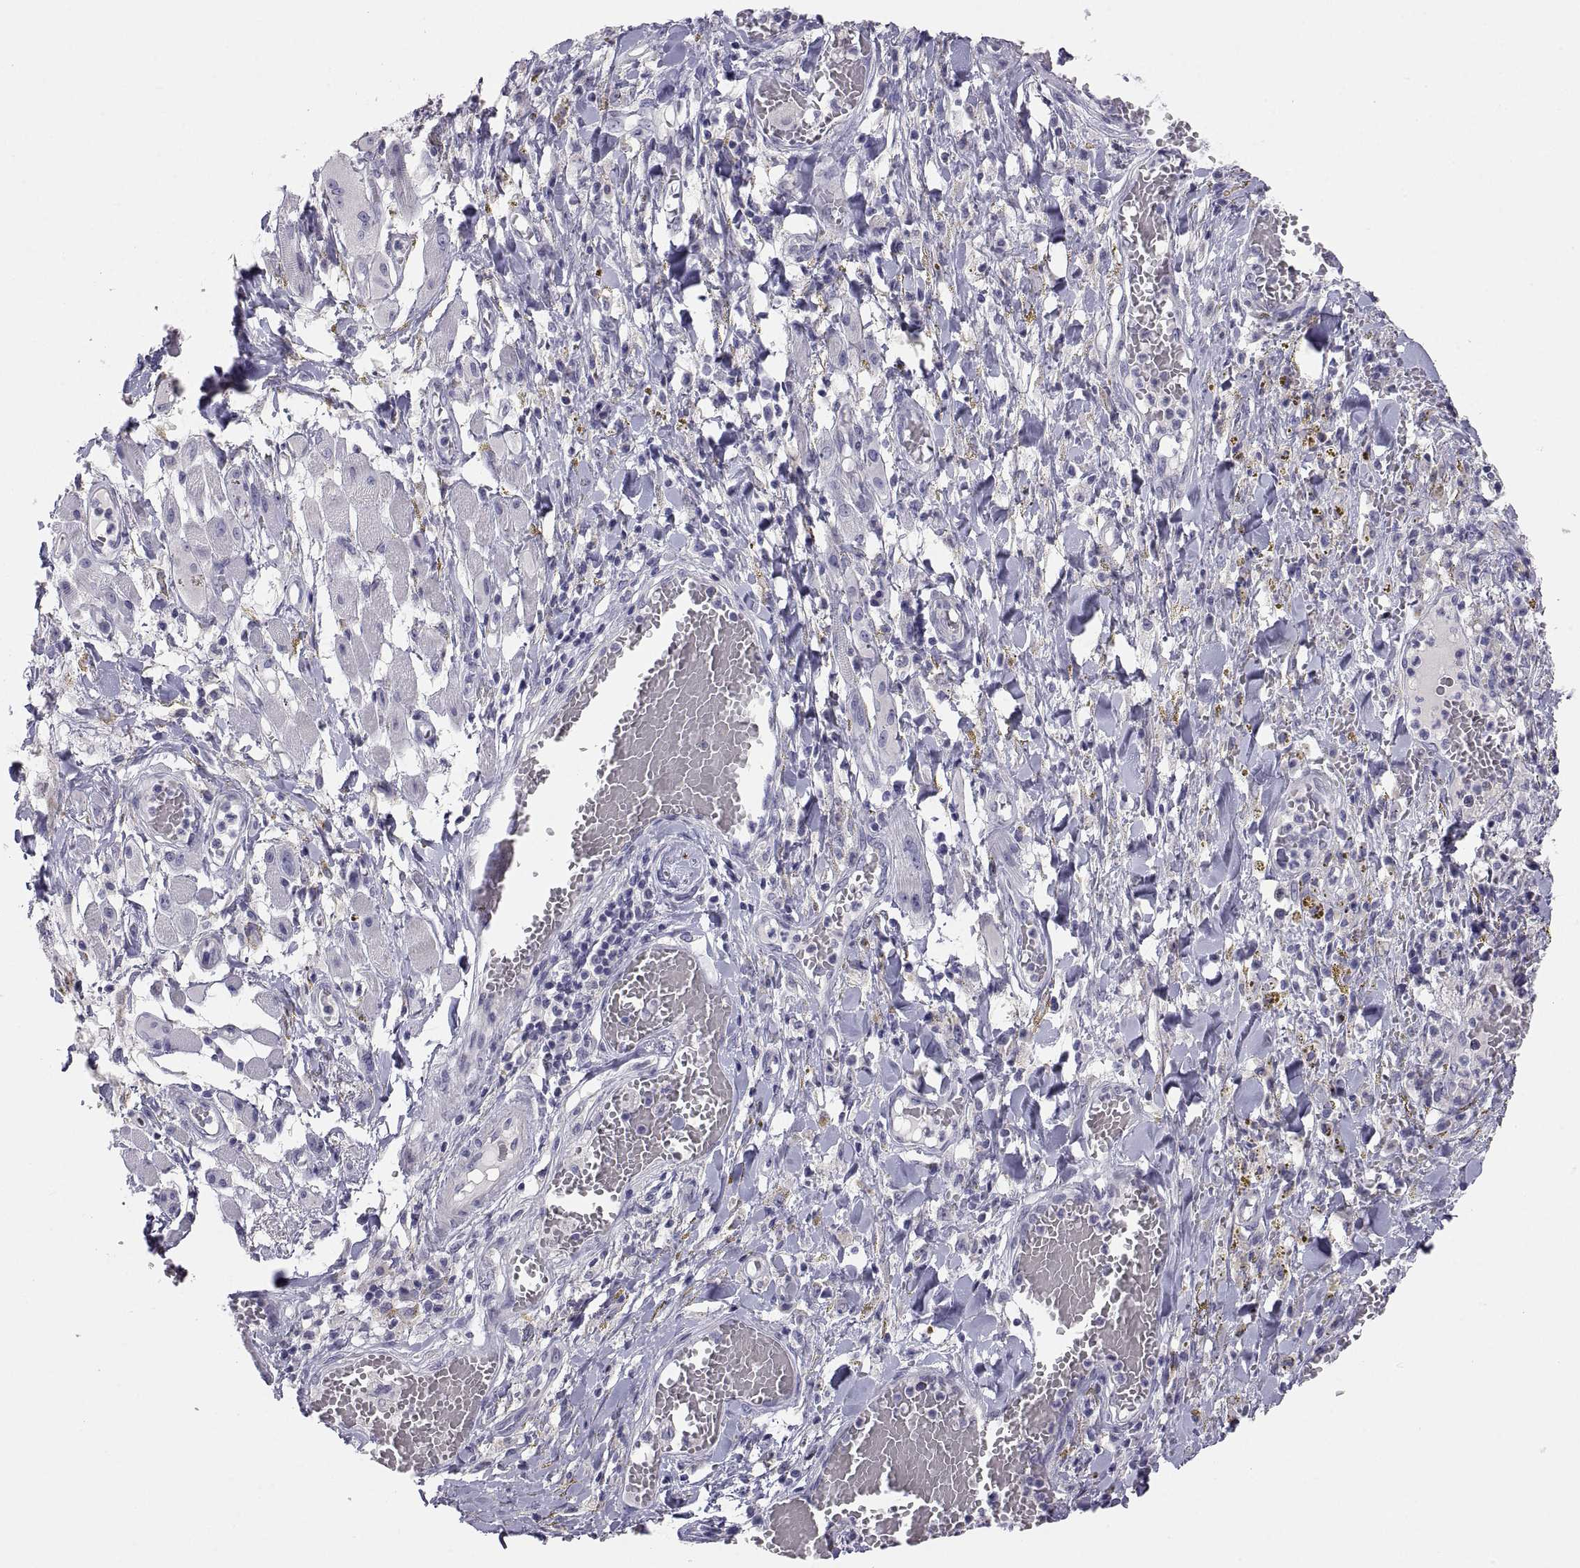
{"staining": {"intensity": "negative", "quantity": "none", "location": "none"}, "tissue": "melanoma", "cell_type": "Tumor cells", "image_type": "cancer", "snomed": [{"axis": "morphology", "description": "Malignant melanoma, NOS"}, {"axis": "topography", "description": "Skin"}], "caption": "Tumor cells show no significant positivity in malignant melanoma.", "gene": "STRC", "patient": {"sex": "female", "age": 91}}